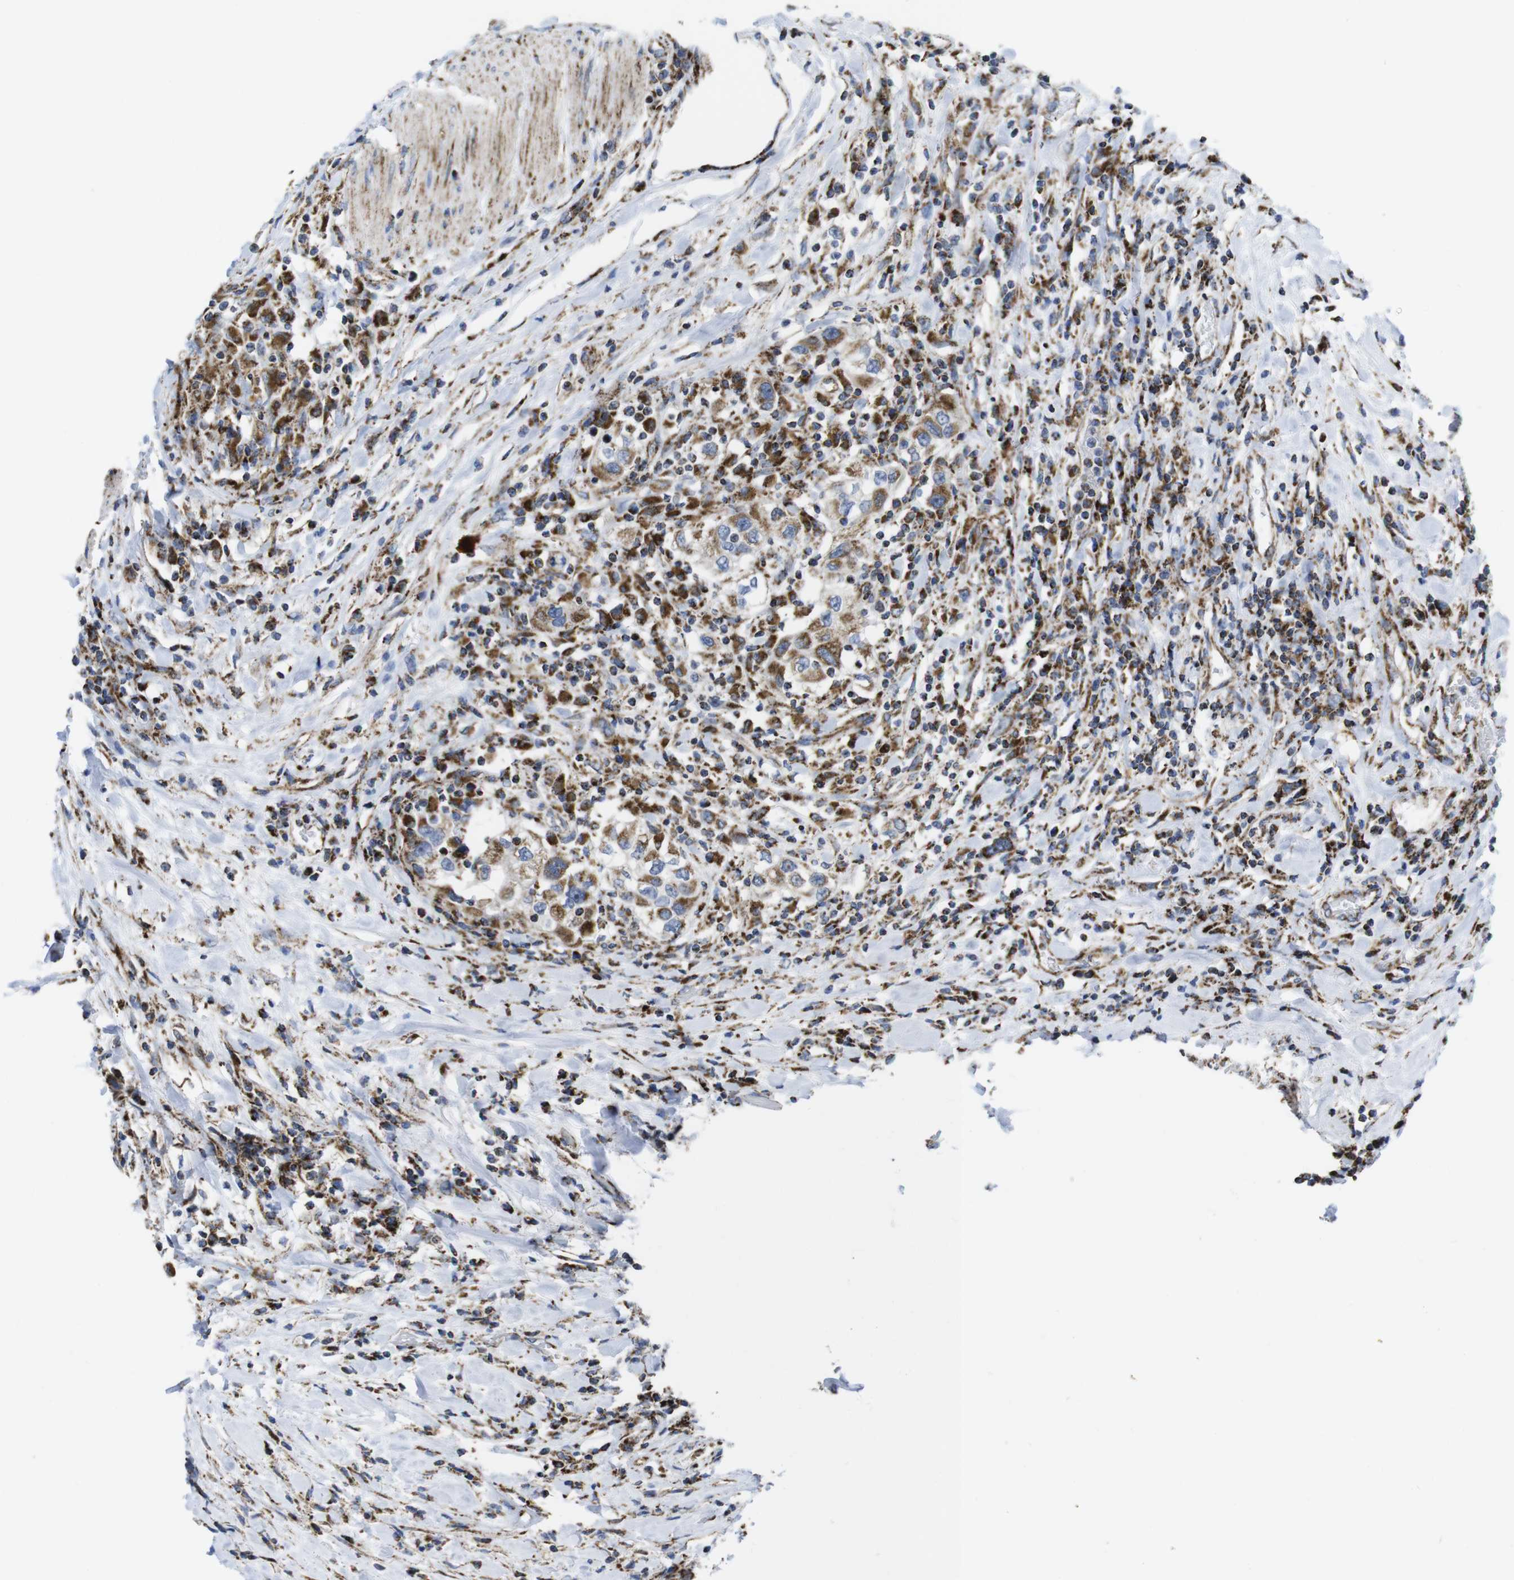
{"staining": {"intensity": "moderate", "quantity": ">75%", "location": "cytoplasmic/membranous"}, "tissue": "urothelial cancer", "cell_type": "Tumor cells", "image_type": "cancer", "snomed": [{"axis": "morphology", "description": "Urothelial carcinoma, High grade"}, {"axis": "topography", "description": "Urinary bladder"}], "caption": "Tumor cells exhibit medium levels of moderate cytoplasmic/membranous staining in approximately >75% of cells in urothelial carcinoma (high-grade). (IHC, brightfield microscopy, high magnification).", "gene": "TMEM192", "patient": {"sex": "female", "age": 80}}